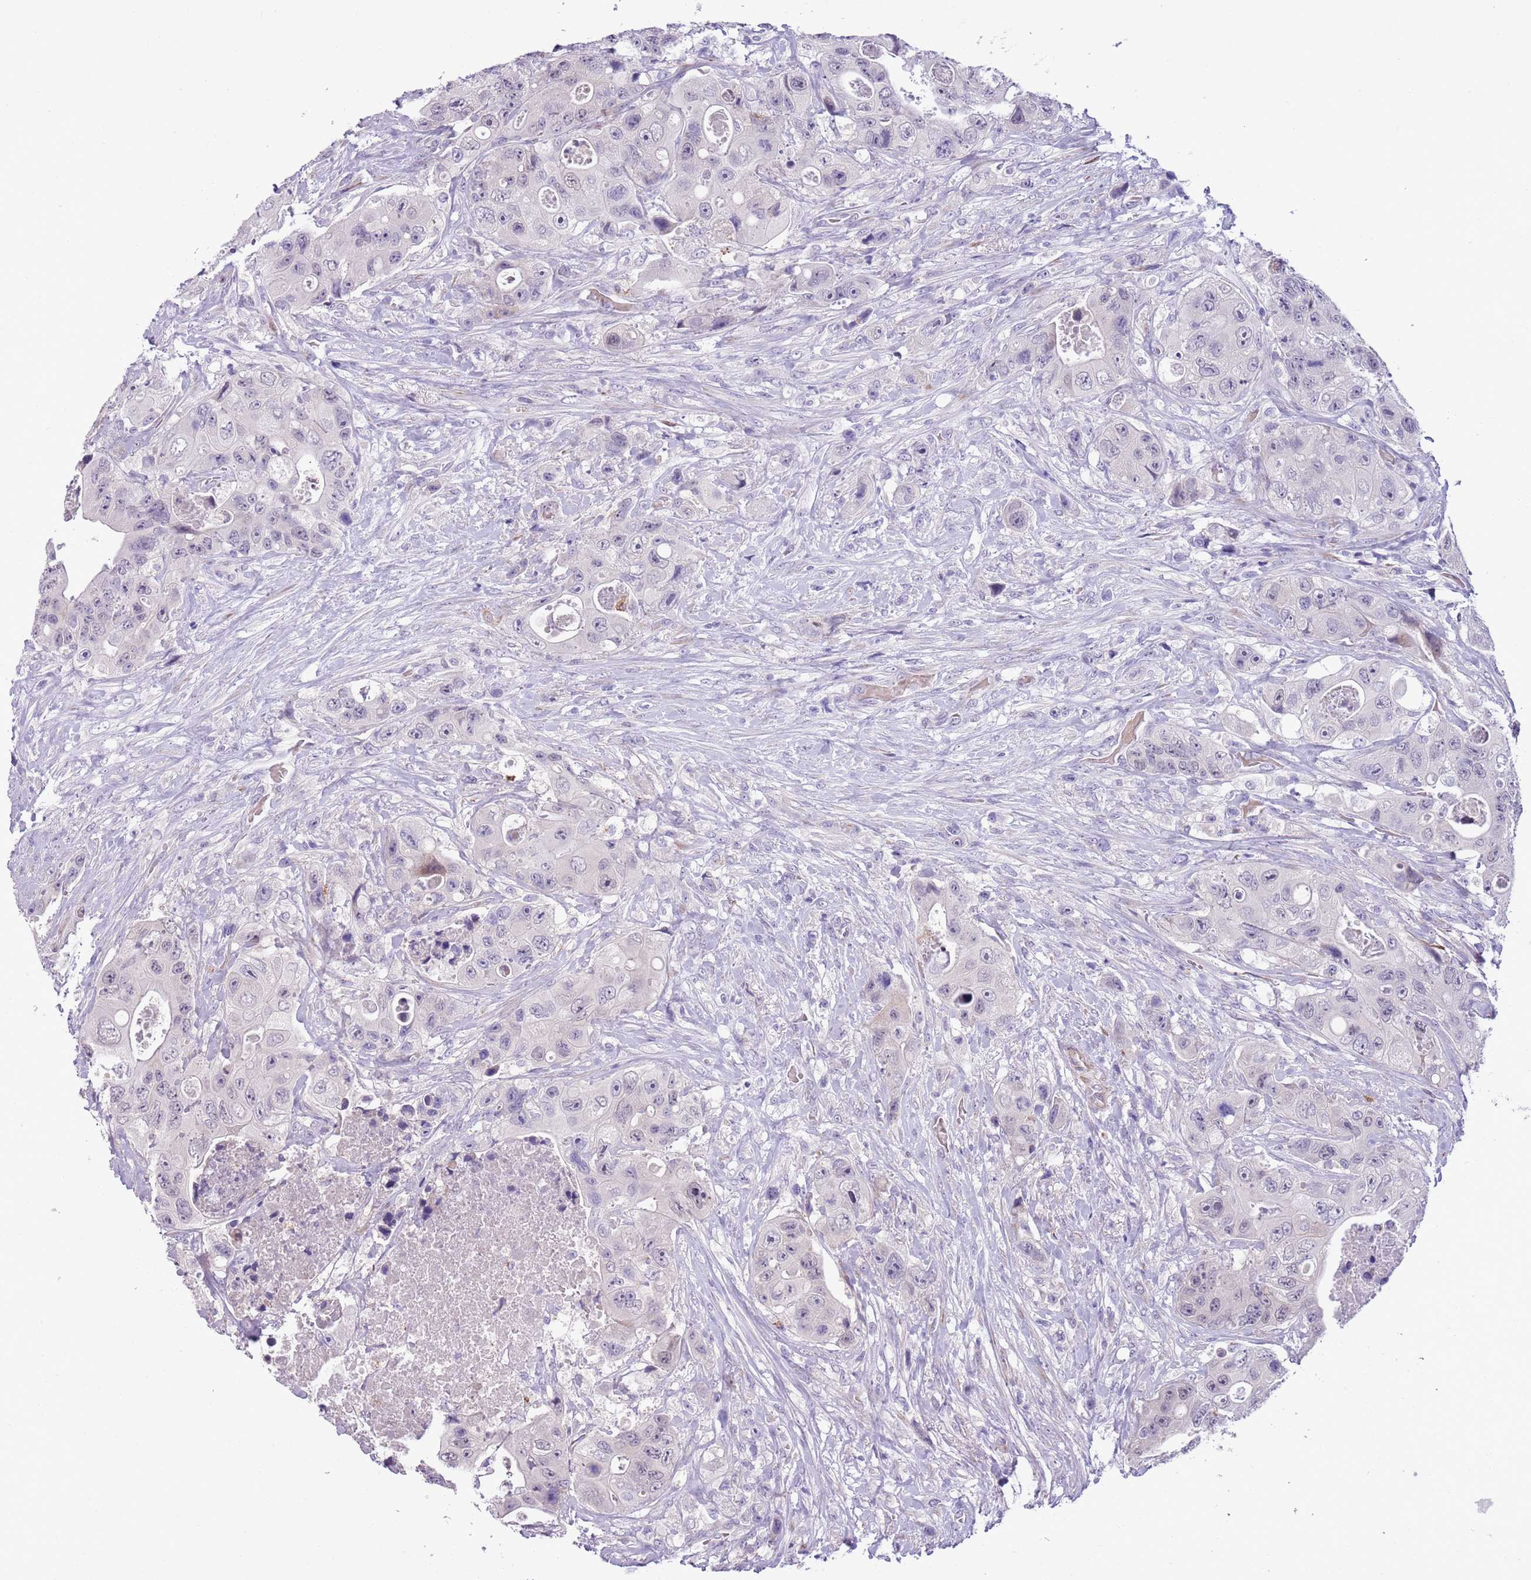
{"staining": {"intensity": "negative", "quantity": "none", "location": "none"}, "tissue": "colorectal cancer", "cell_type": "Tumor cells", "image_type": "cancer", "snomed": [{"axis": "morphology", "description": "Adenocarcinoma, NOS"}, {"axis": "topography", "description": "Colon"}], "caption": "This image is of colorectal cancer (adenocarcinoma) stained with IHC to label a protein in brown with the nuclei are counter-stained blue. There is no staining in tumor cells.", "gene": "MRPL32", "patient": {"sex": "female", "age": 46}}